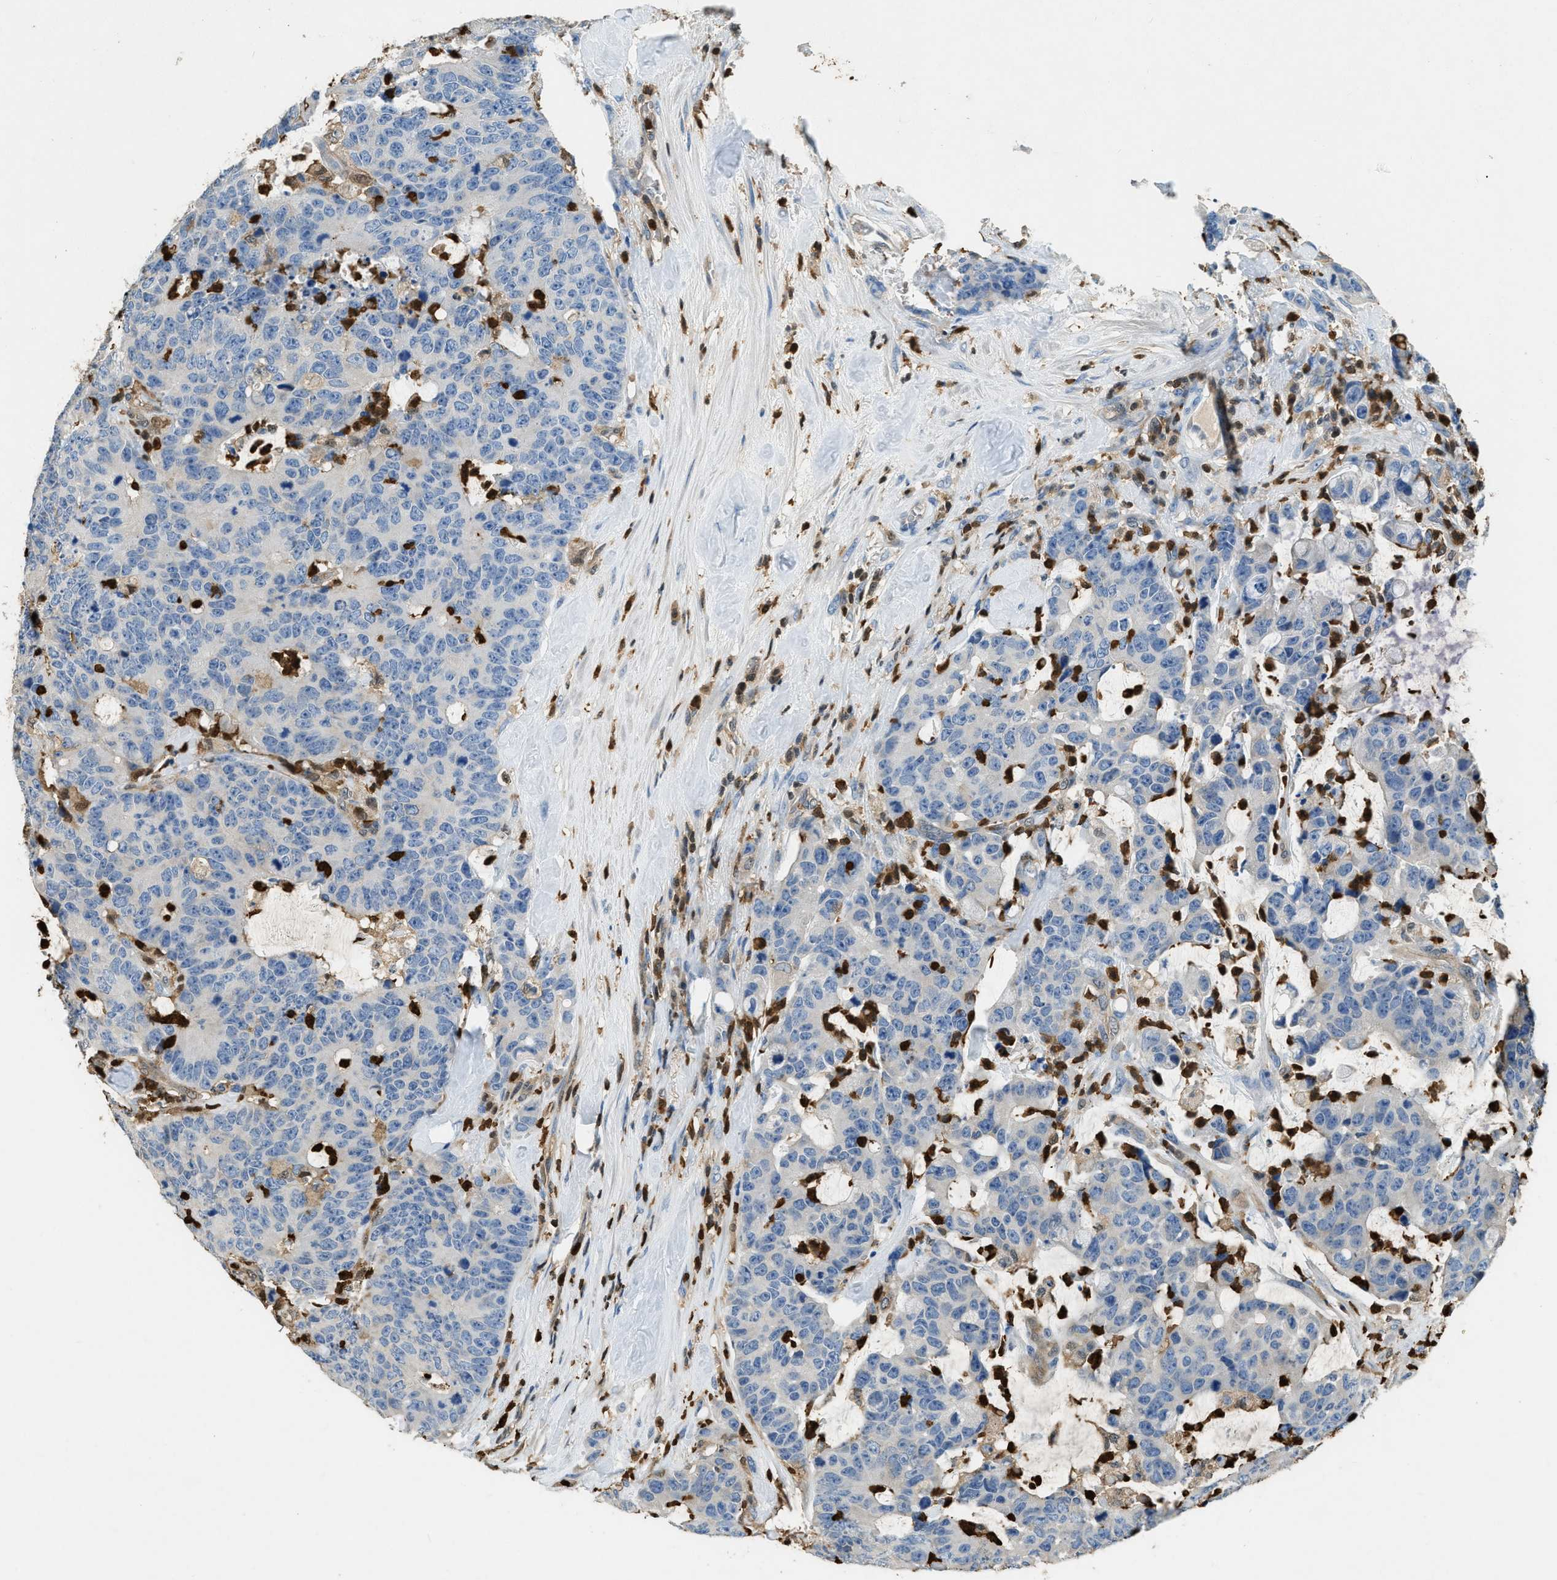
{"staining": {"intensity": "negative", "quantity": "none", "location": "none"}, "tissue": "colorectal cancer", "cell_type": "Tumor cells", "image_type": "cancer", "snomed": [{"axis": "morphology", "description": "Adenocarcinoma, NOS"}, {"axis": "topography", "description": "Colon"}], "caption": "This is an immunohistochemistry (IHC) histopathology image of human adenocarcinoma (colorectal). There is no expression in tumor cells.", "gene": "ARHGDIB", "patient": {"sex": "female", "age": 86}}